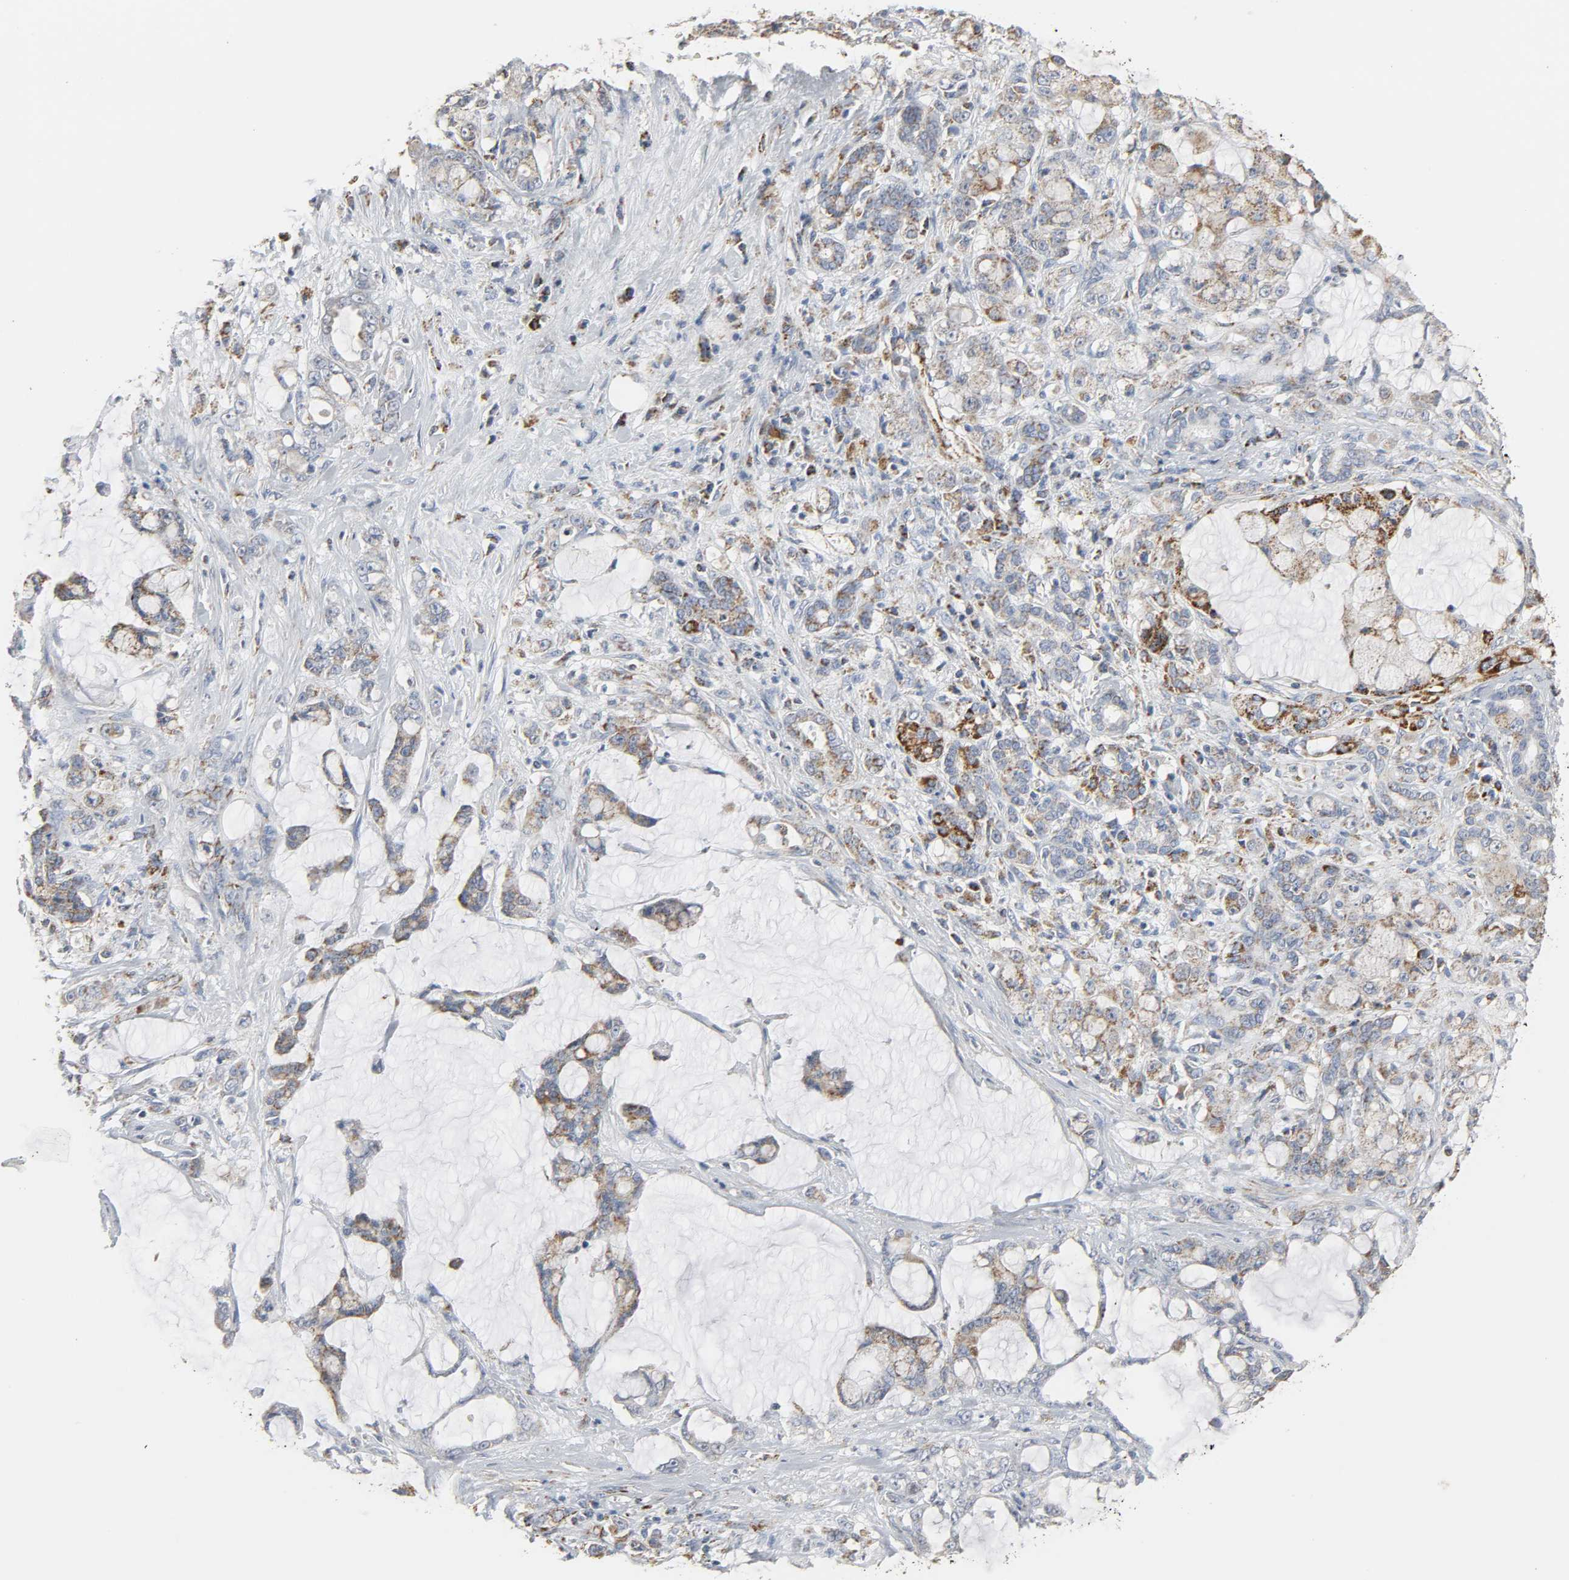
{"staining": {"intensity": "moderate", "quantity": ">75%", "location": "cytoplasmic/membranous"}, "tissue": "pancreatic cancer", "cell_type": "Tumor cells", "image_type": "cancer", "snomed": [{"axis": "morphology", "description": "Adenocarcinoma, NOS"}, {"axis": "topography", "description": "Pancreas"}], "caption": "A micrograph showing moderate cytoplasmic/membranous positivity in approximately >75% of tumor cells in pancreatic adenocarcinoma, as visualized by brown immunohistochemical staining.", "gene": "ACAT1", "patient": {"sex": "female", "age": 73}}